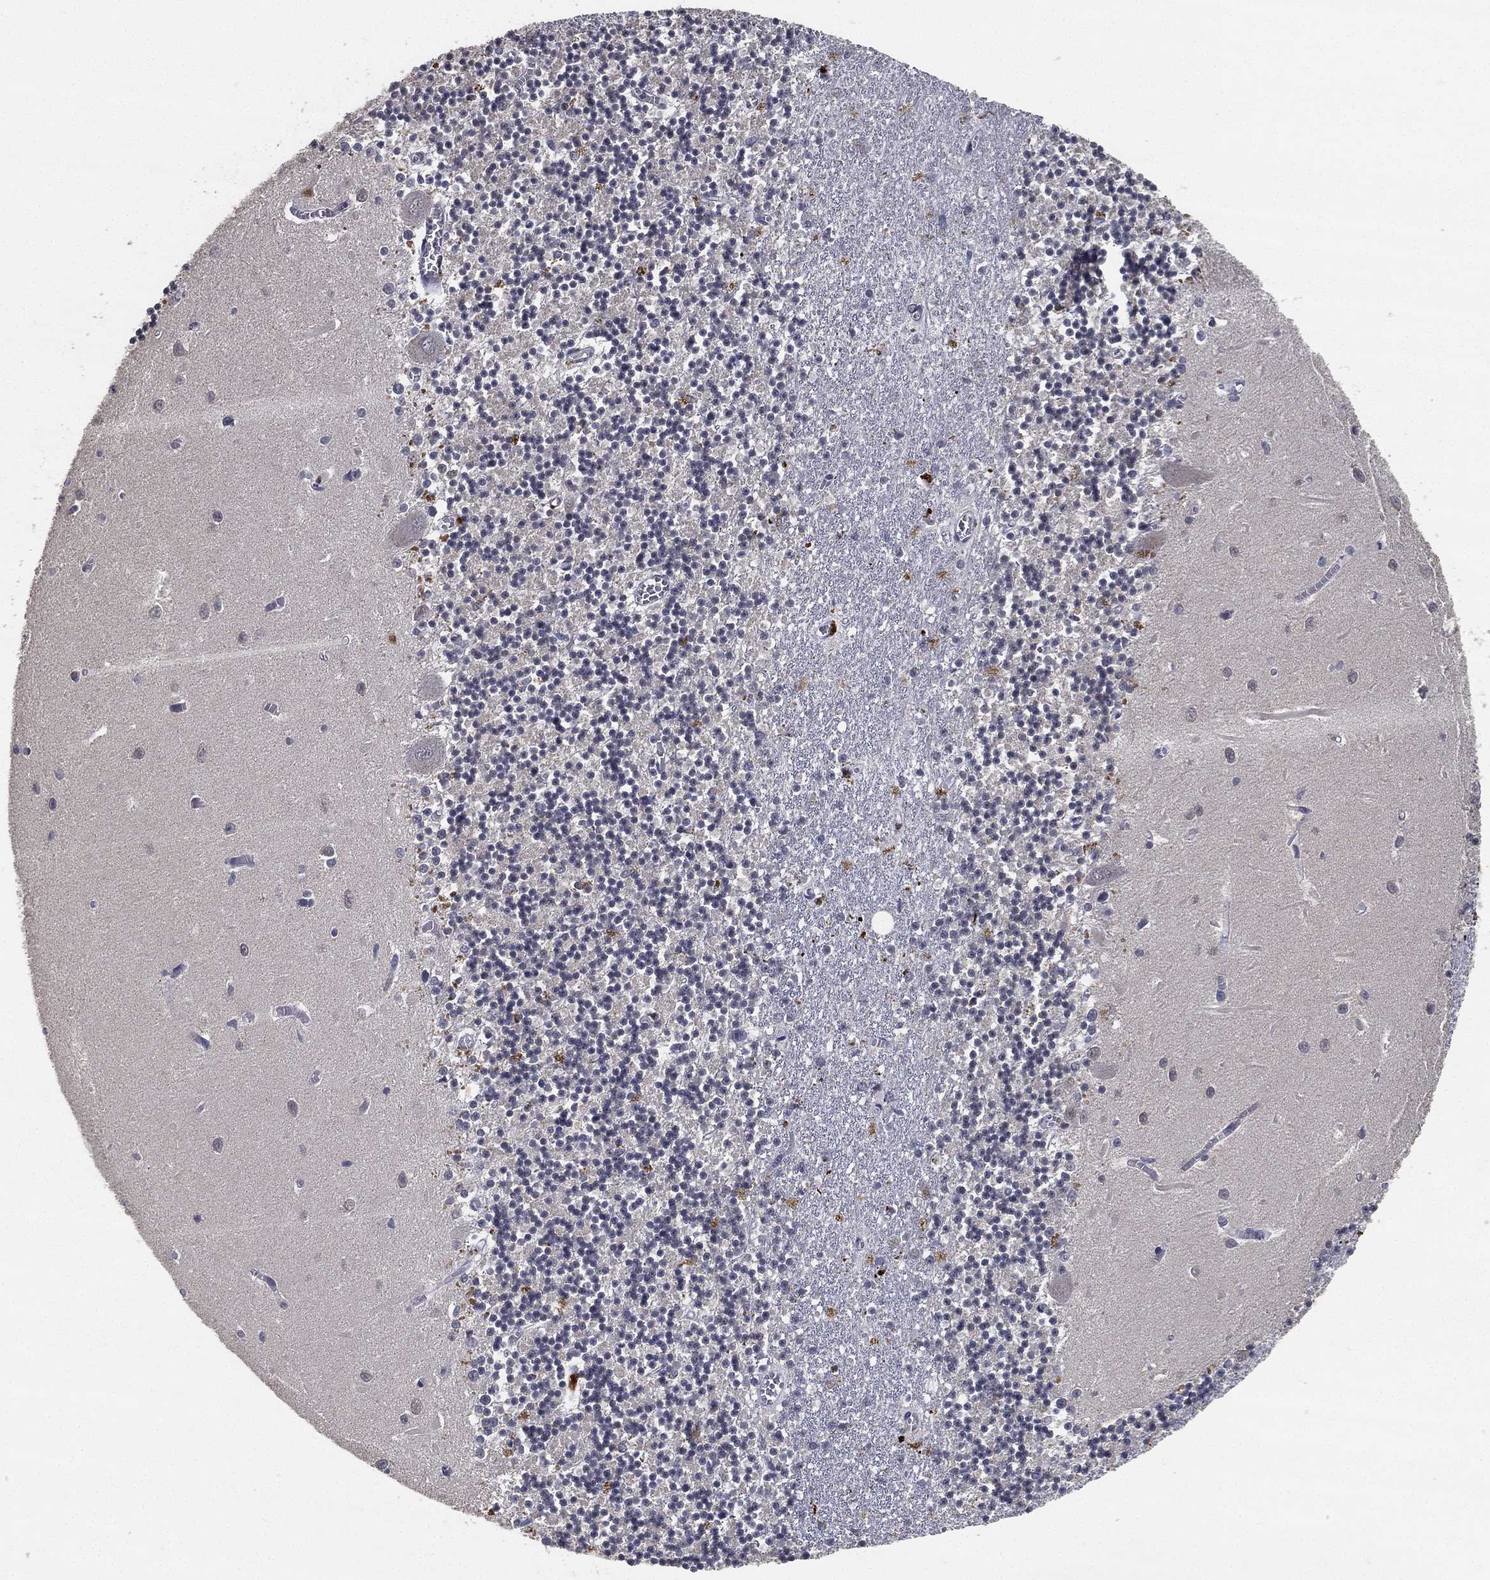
{"staining": {"intensity": "negative", "quantity": "none", "location": "none"}, "tissue": "cerebellum", "cell_type": "Cells in granular layer", "image_type": "normal", "snomed": [{"axis": "morphology", "description": "Normal tissue, NOS"}, {"axis": "topography", "description": "Cerebellum"}], "caption": "A histopathology image of cerebellum stained for a protein displays no brown staining in cells in granular layer. Brightfield microscopy of immunohistochemistry stained with DAB (3,3'-diaminobenzidine) (brown) and hematoxylin (blue), captured at high magnification.", "gene": "CFAP251", "patient": {"sex": "female", "age": 64}}